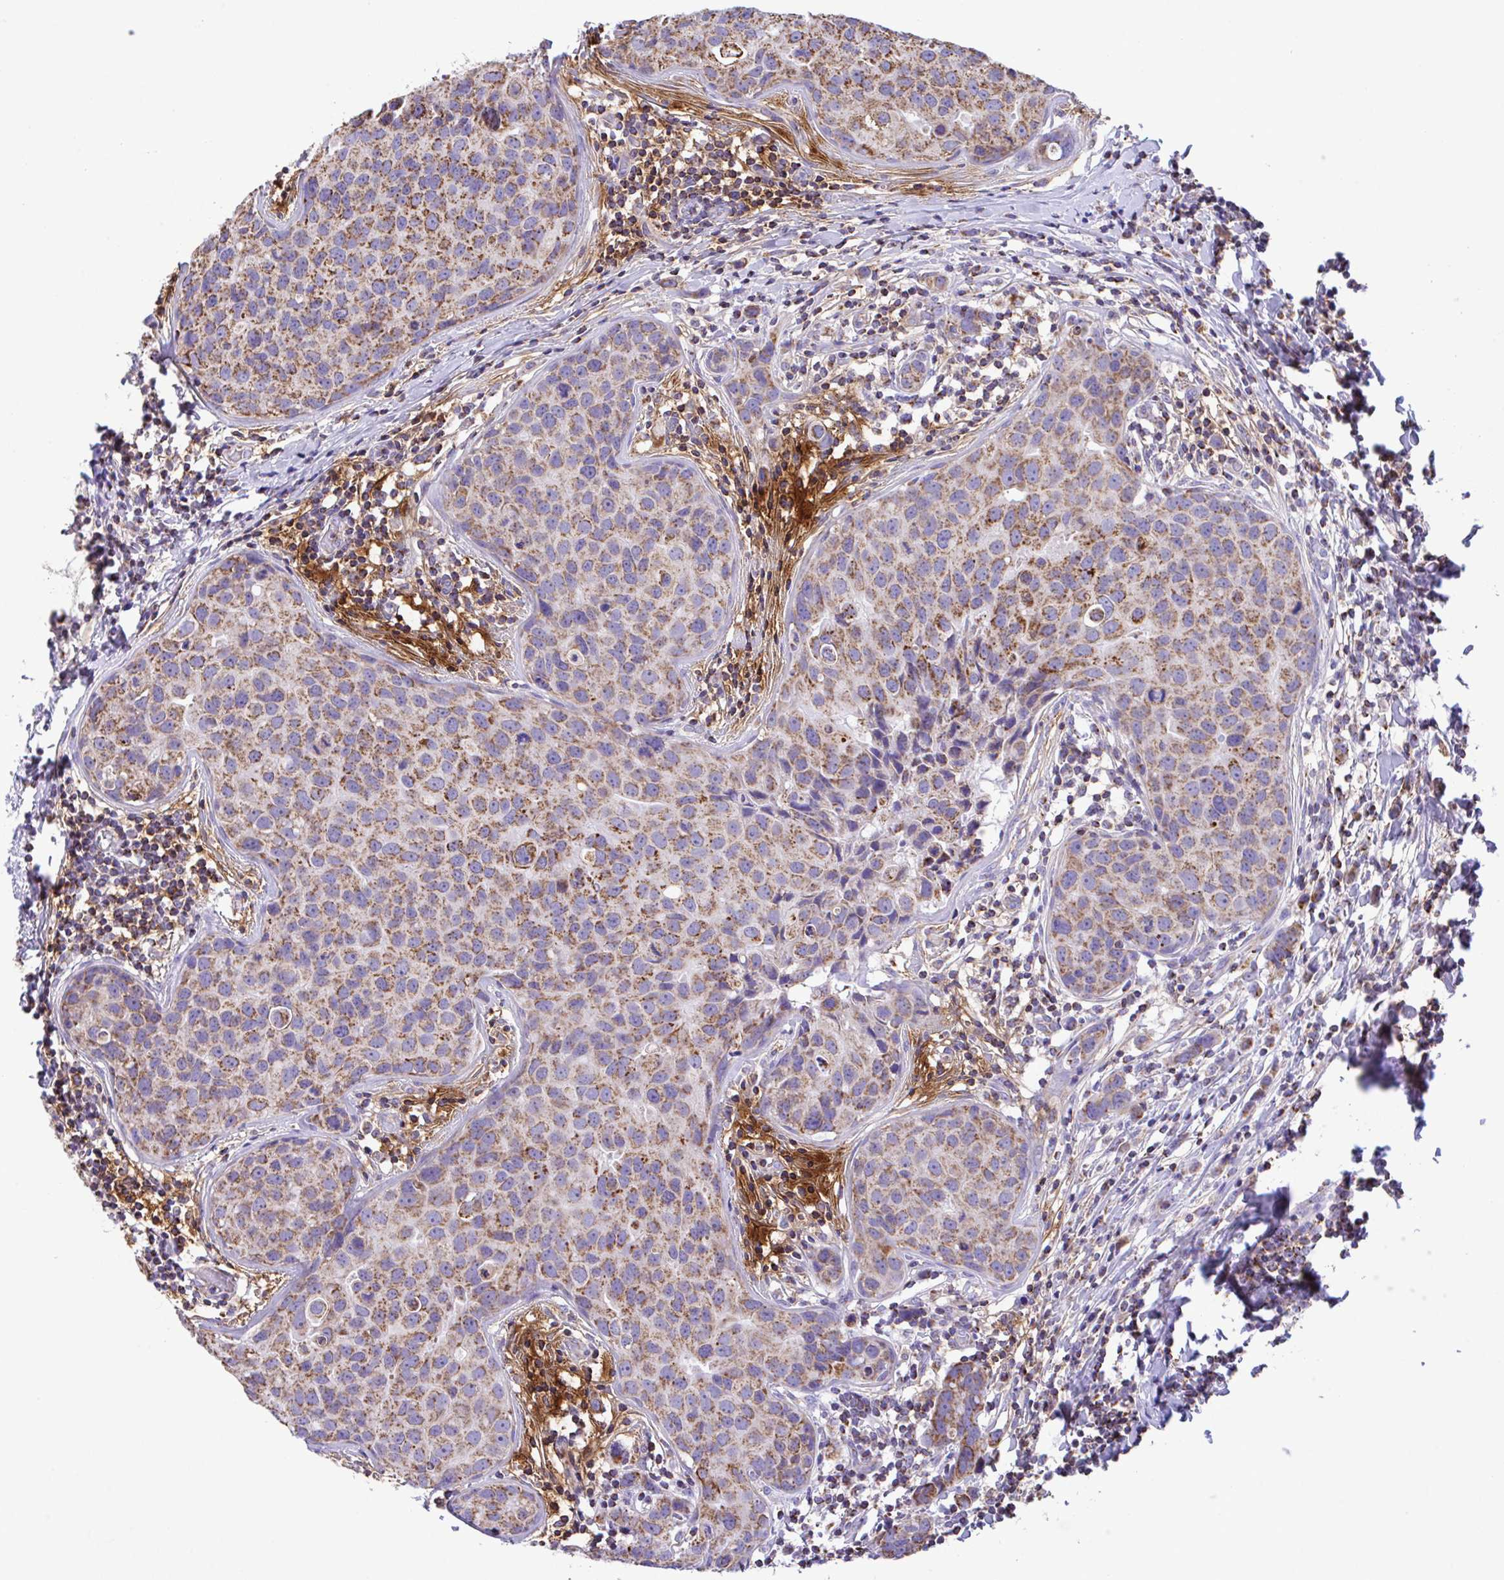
{"staining": {"intensity": "moderate", "quantity": ">75%", "location": "cytoplasmic/membranous"}, "tissue": "breast cancer", "cell_type": "Tumor cells", "image_type": "cancer", "snomed": [{"axis": "morphology", "description": "Duct carcinoma"}, {"axis": "topography", "description": "Breast"}], "caption": "Immunohistochemical staining of breast invasive ductal carcinoma exhibits medium levels of moderate cytoplasmic/membranous protein expression in approximately >75% of tumor cells.", "gene": "PCMTD2", "patient": {"sex": "female", "age": 24}}